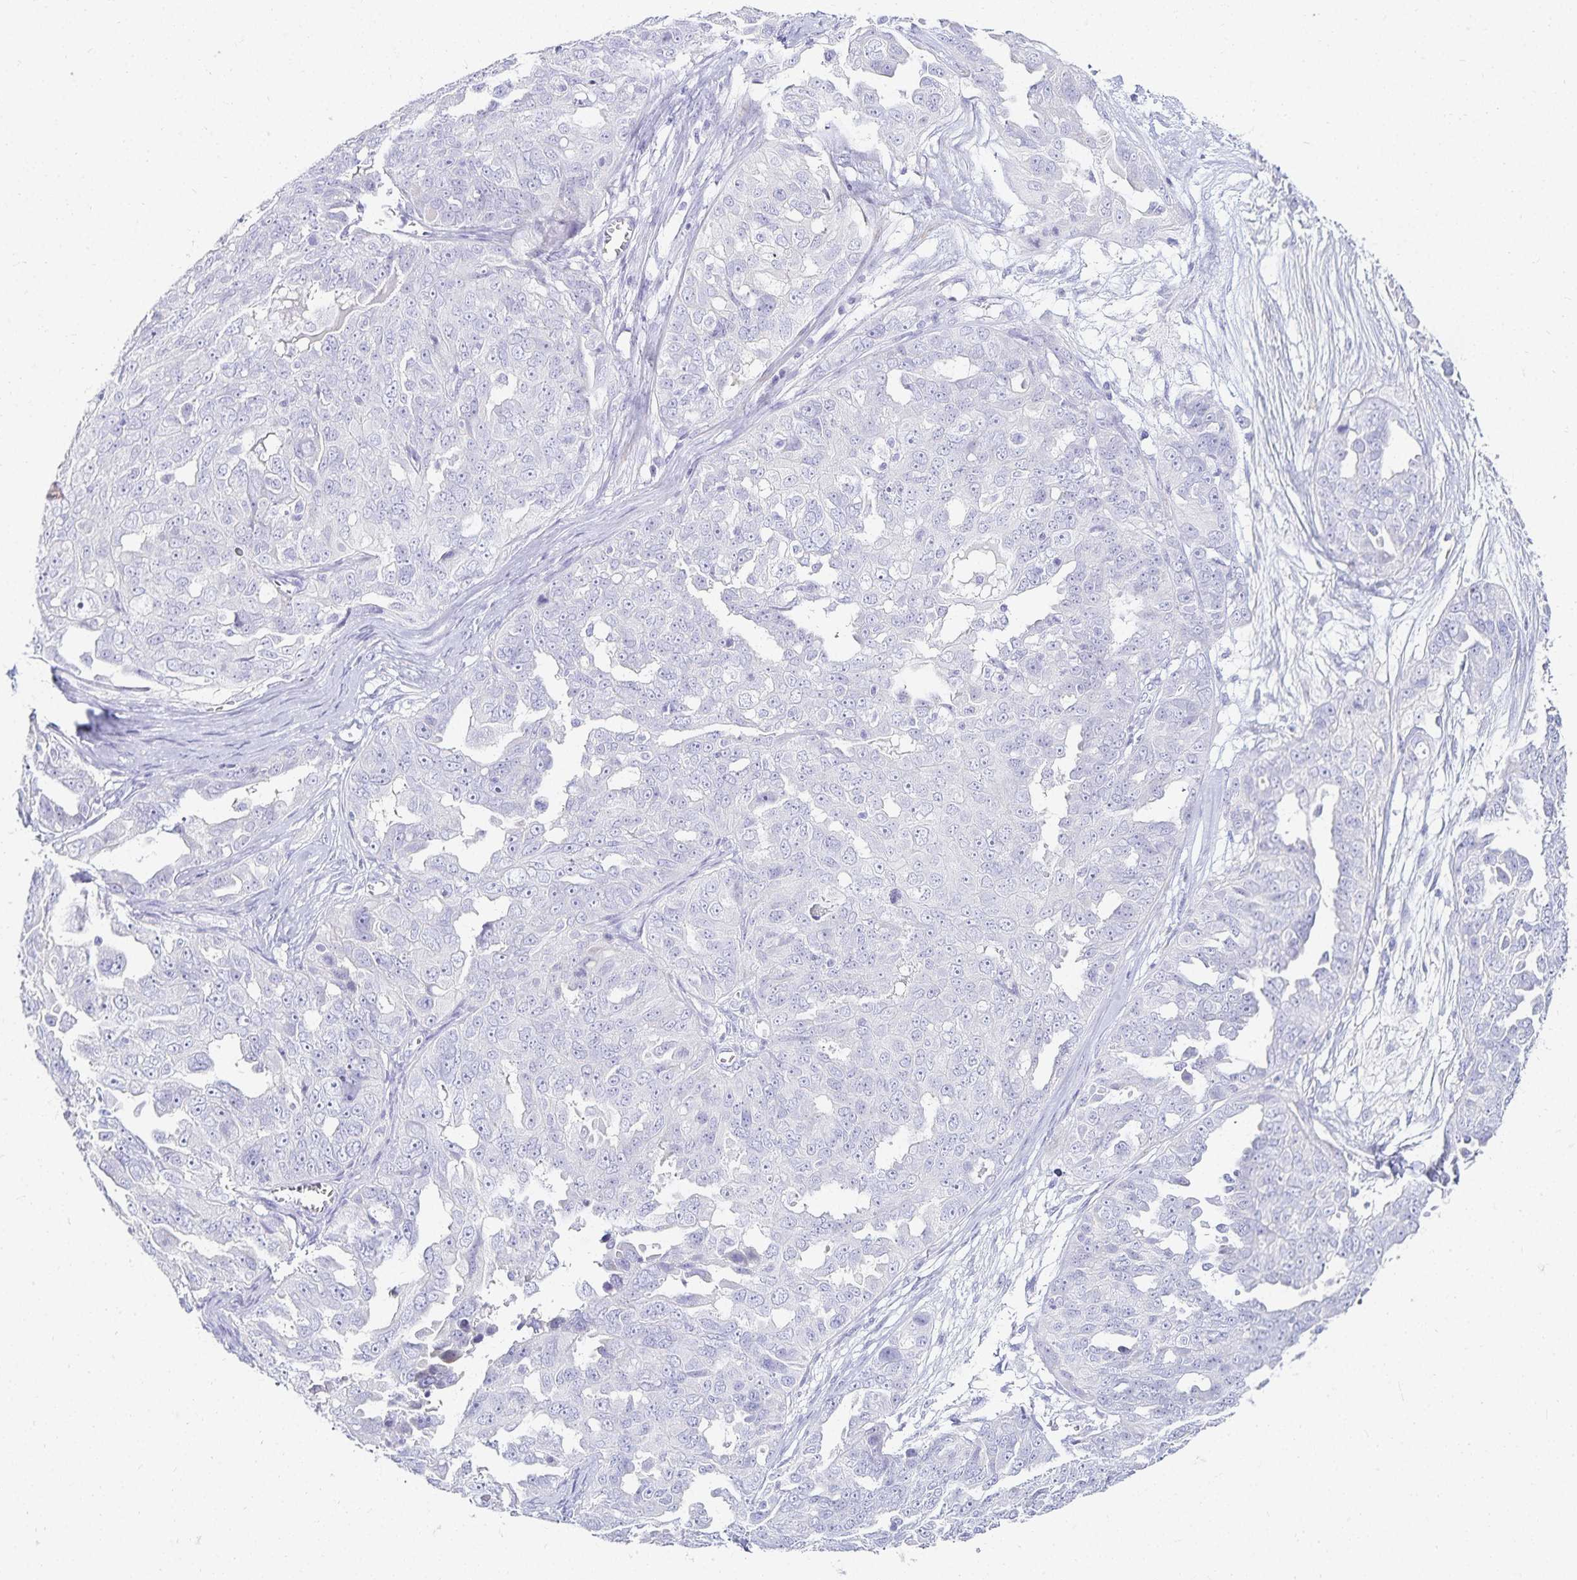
{"staining": {"intensity": "negative", "quantity": "none", "location": "none"}, "tissue": "ovarian cancer", "cell_type": "Tumor cells", "image_type": "cancer", "snomed": [{"axis": "morphology", "description": "Carcinoma, endometroid"}, {"axis": "topography", "description": "Ovary"}], "caption": "Tumor cells show no significant protein staining in ovarian cancer. The staining is performed using DAB brown chromogen with nuclei counter-stained in using hematoxylin.", "gene": "GP2", "patient": {"sex": "female", "age": 70}}